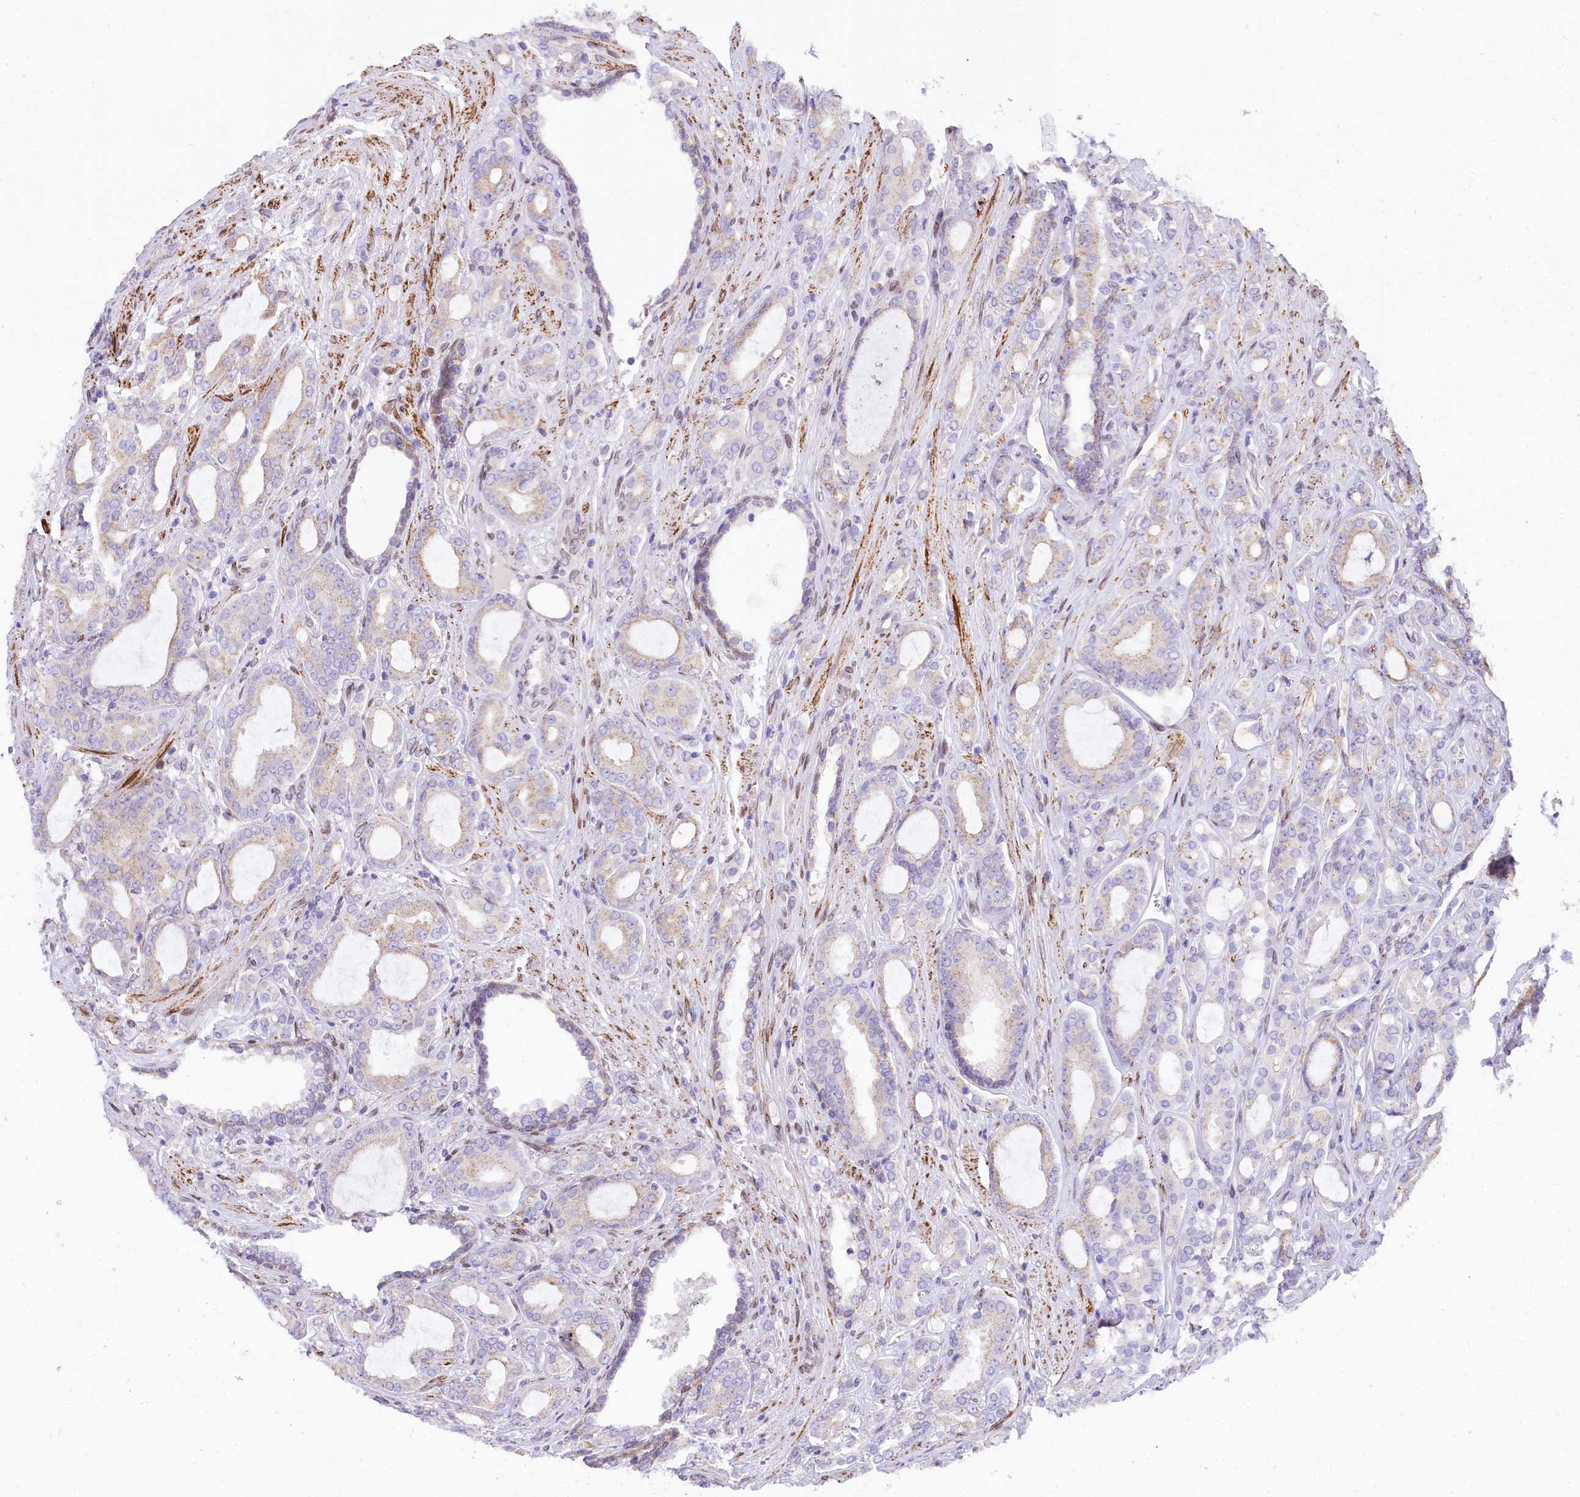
{"staining": {"intensity": "weak", "quantity": "<25%", "location": "cytoplasmic/membranous"}, "tissue": "prostate cancer", "cell_type": "Tumor cells", "image_type": "cancer", "snomed": [{"axis": "morphology", "description": "Adenocarcinoma, High grade"}, {"axis": "topography", "description": "Prostate"}], "caption": "Image shows no protein expression in tumor cells of prostate high-grade adenocarcinoma tissue. The staining was performed using DAB (3,3'-diaminobenzidine) to visualize the protein expression in brown, while the nuclei were stained in blue with hematoxylin (Magnification: 20x).", "gene": "PPIP5K2", "patient": {"sex": "male", "age": 72}}